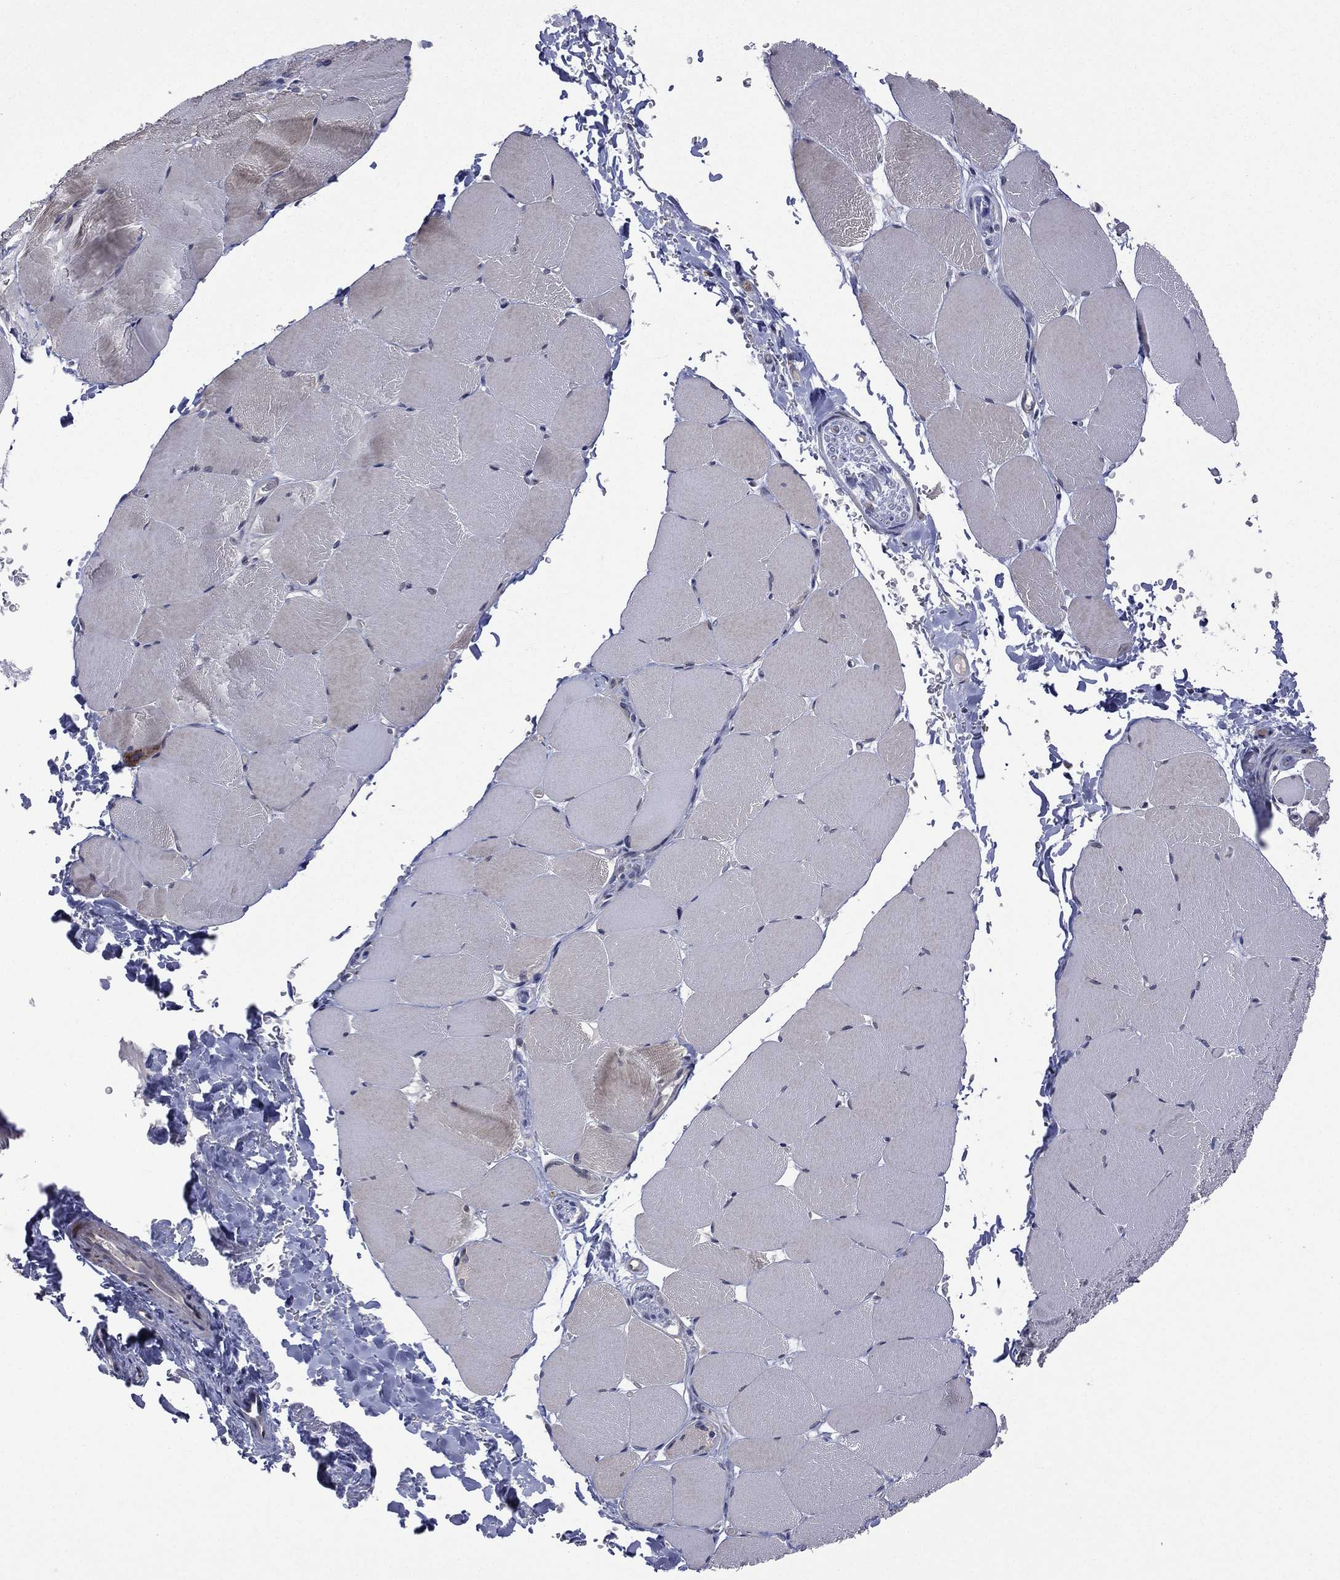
{"staining": {"intensity": "negative", "quantity": "none", "location": "none"}, "tissue": "skeletal muscle", "cell_type": "Myocytes", "image_type": "normal", "snomed": [{"axis": "morphology", "description": "Normal tissue, NOS"}, {"axis": "topography", "description": "Skeletal muscle"}], "caption": "This micrograph is of unremarkable skeletal muscle stained with IHC to label a protein in brown with the nuclei are counter-stained blue. There is no positivity in myocytes.", "gene": "C20orf96", "patient": {"sex": "female", "age": 37}}